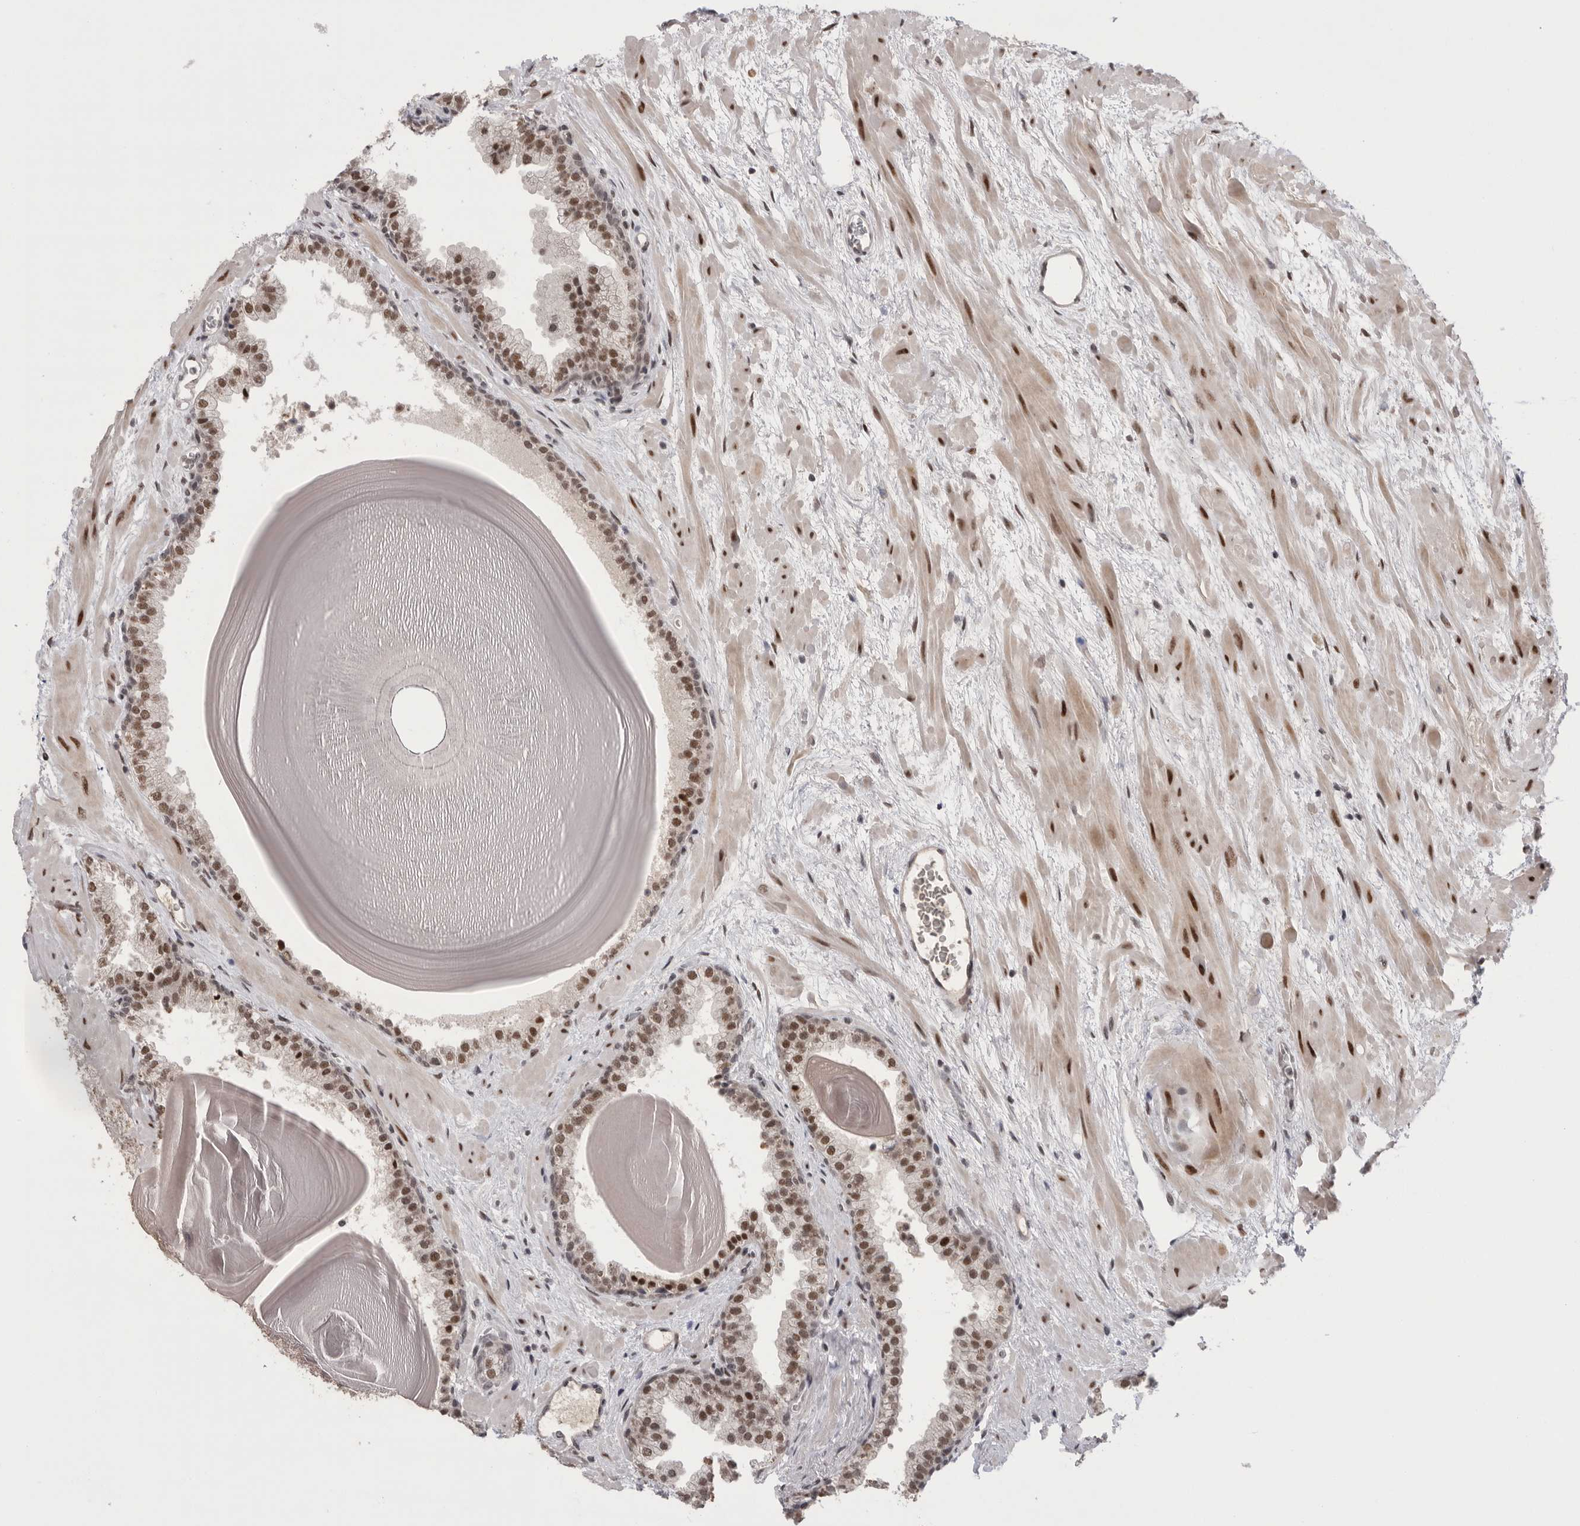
{"staining": {"intensity": "strong", "quantity": ">75%", "location": "nuclear"}, "tissue": "prostate", "cell_type": "Glandular cells", "image_type": "normal", "snomed": [{"axis": "morphology", "description": "Normal tissue, NOS"}, {"axis": "topography", "description": "Prostate"}], "caption": "Immunohistochemistry (IHC) staining of normal prostate, which reveals high levels of strong nuclear expression in approximately >75% of glandular cells indicating strong nuclear protein positivity. The staining was performed using DAB (3,3'-diaminobenzidine) (brown) for protein detection and nuclei were counterstained in hematoxylin (blue).", "gene": "POU5F1", "patient": {"sex": "male", "age": 48}}